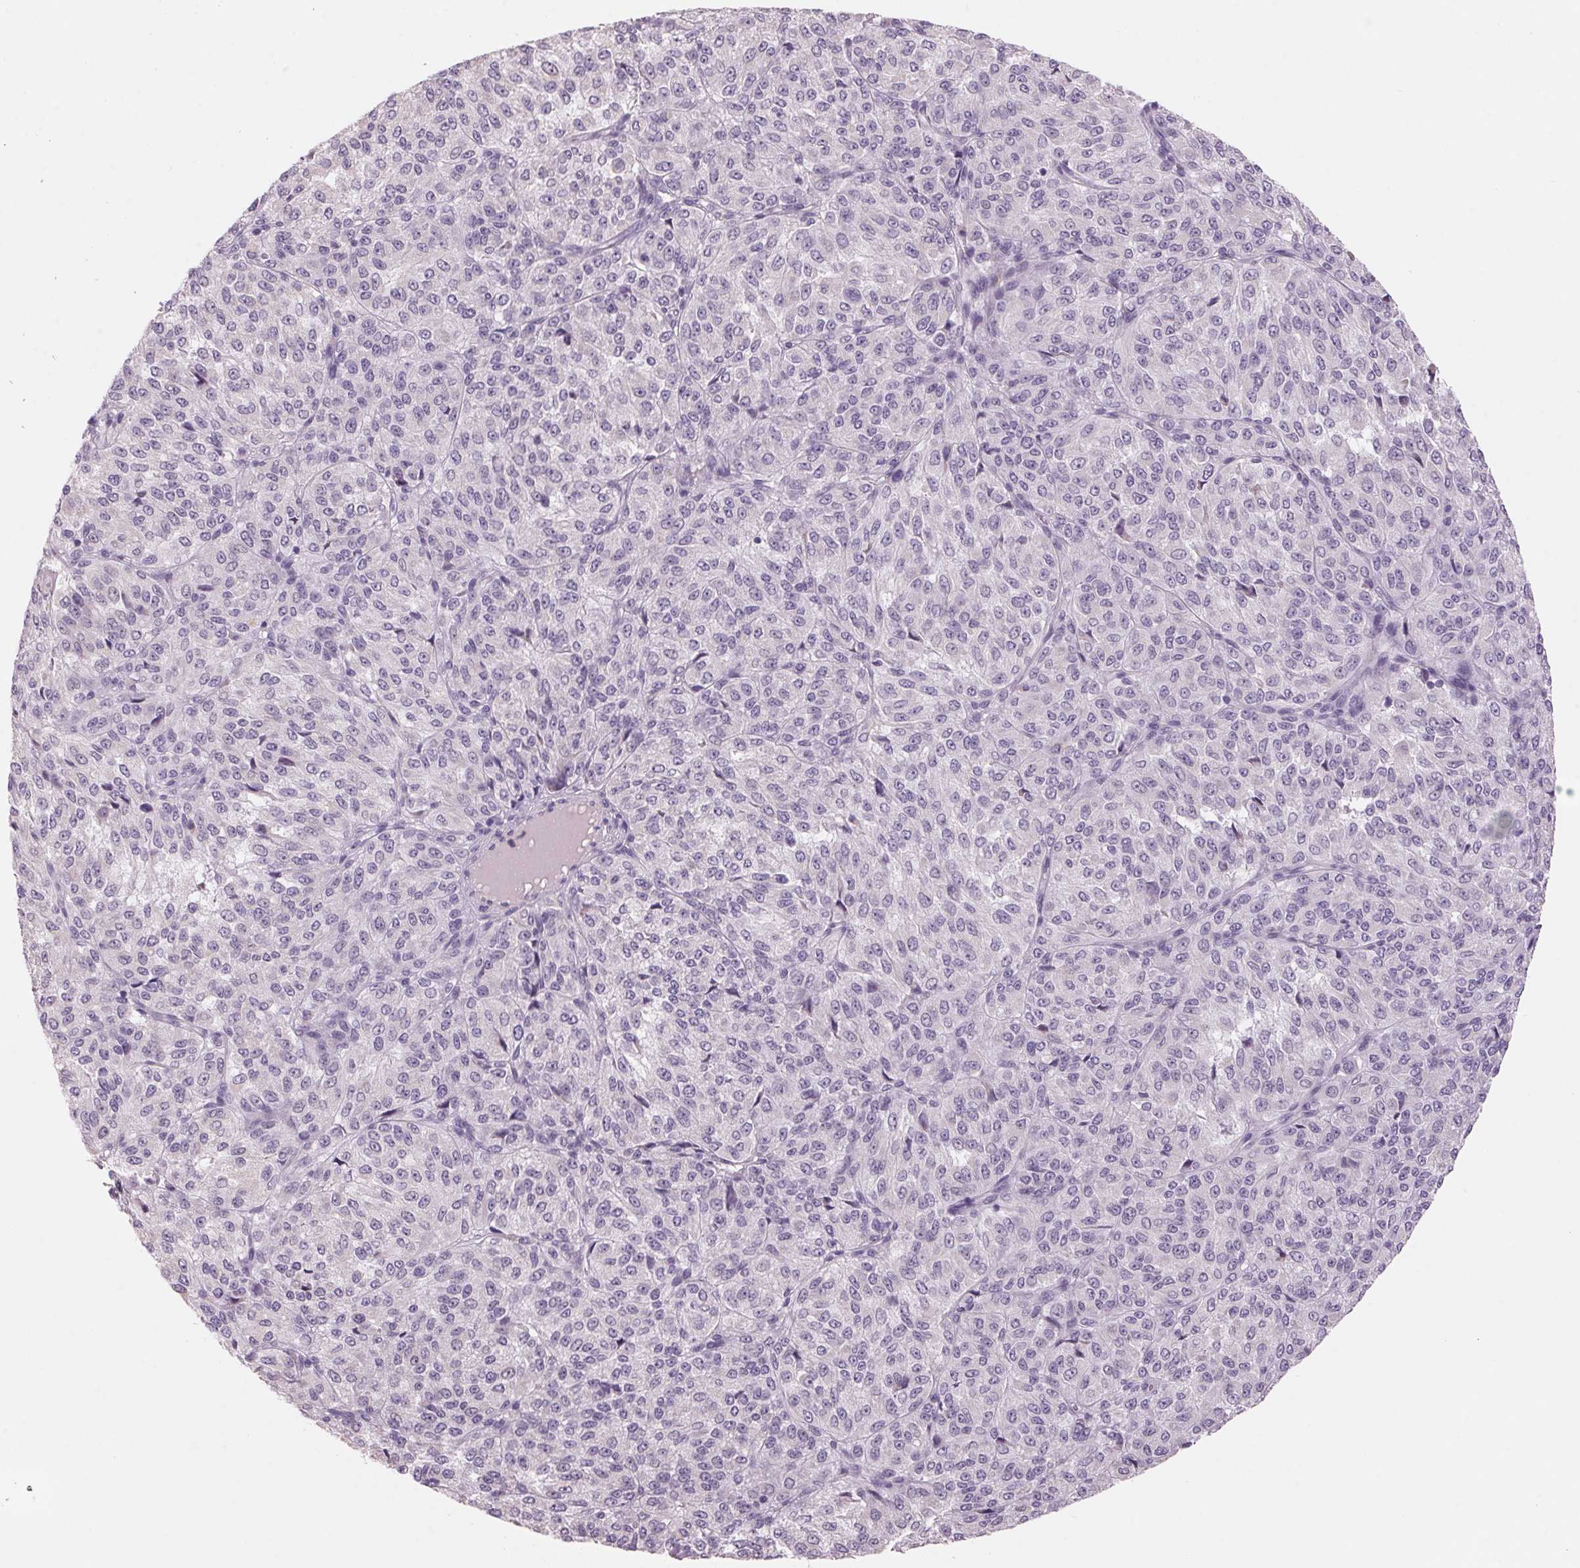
{"staining": {"intensity": "negative", "quantity": "none", "location": "none"}, "tissue": "melanoma", "cell_type": "Tumor cells", "image_type": "cancer", "snomed": [{"axis": "morphology", "description": "Malignant melanoma, Metastatic site"}, {"axis": "topography", "description": "Brain"}], "caption": "This is a image of immunohistochemistry staining of melanoma, which shows no staining in tumor cells.", "gene": "ADAM20", "patient": {"sex": "female", "age": 56}}